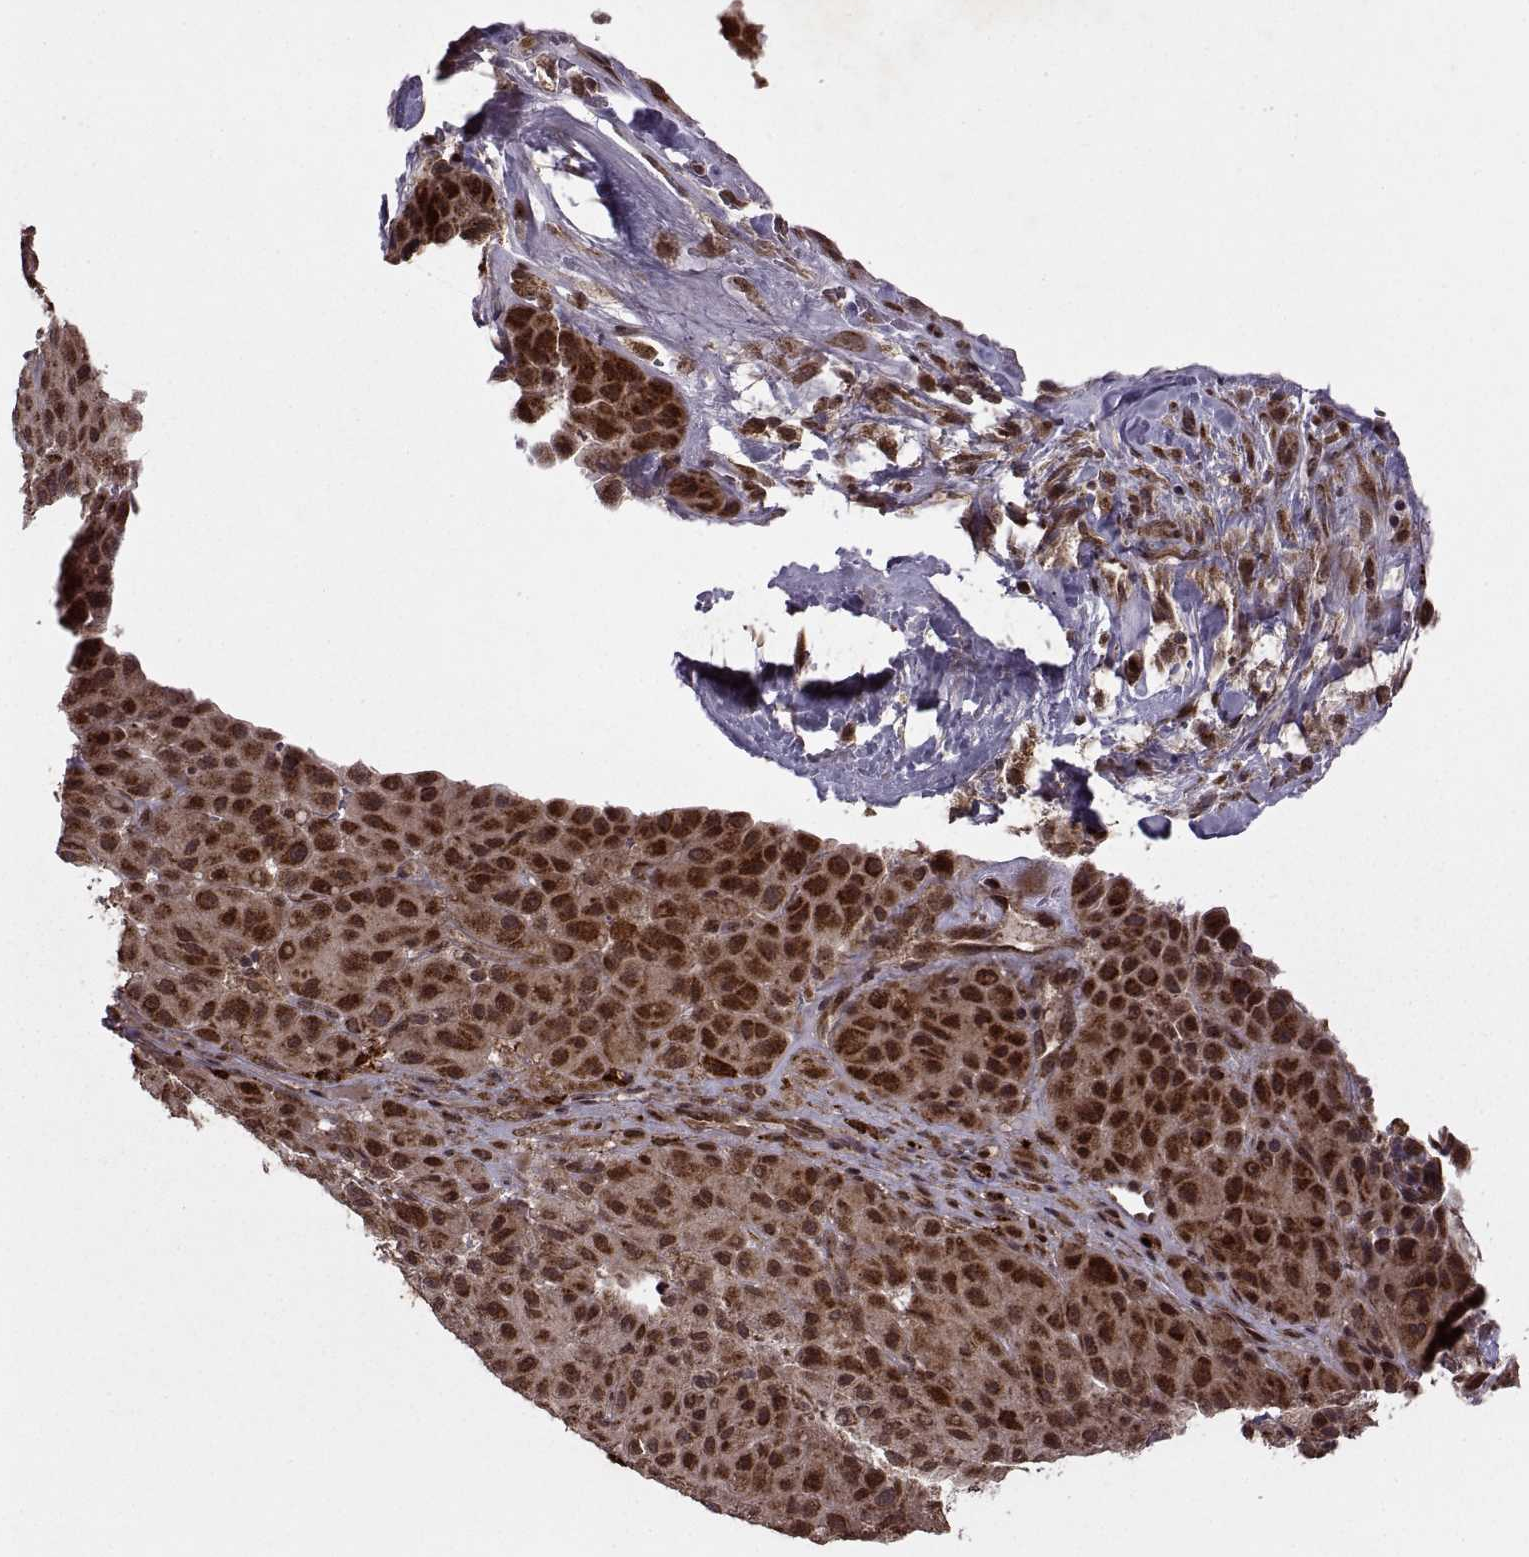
{"staining": {"intensity": "strong", "quantity": ">75%", "location": "nuclear"}, "tissue": "melanoma", "cell_type": "Tumor cells", "image_type": "cancer", "snomed": [{"axis": "morphology", "description": "Malignant melanoma, Metastatic site"}, {"axis": "topography", "description": "Smooth muscle"}], "caption": "Human melanoma stained with a brown dye demonstrates strong nuclear positive positivity in about >75% of tumor cells.", "gene": "PTOV1", "patient": {"sex": "male", "age": 41}}